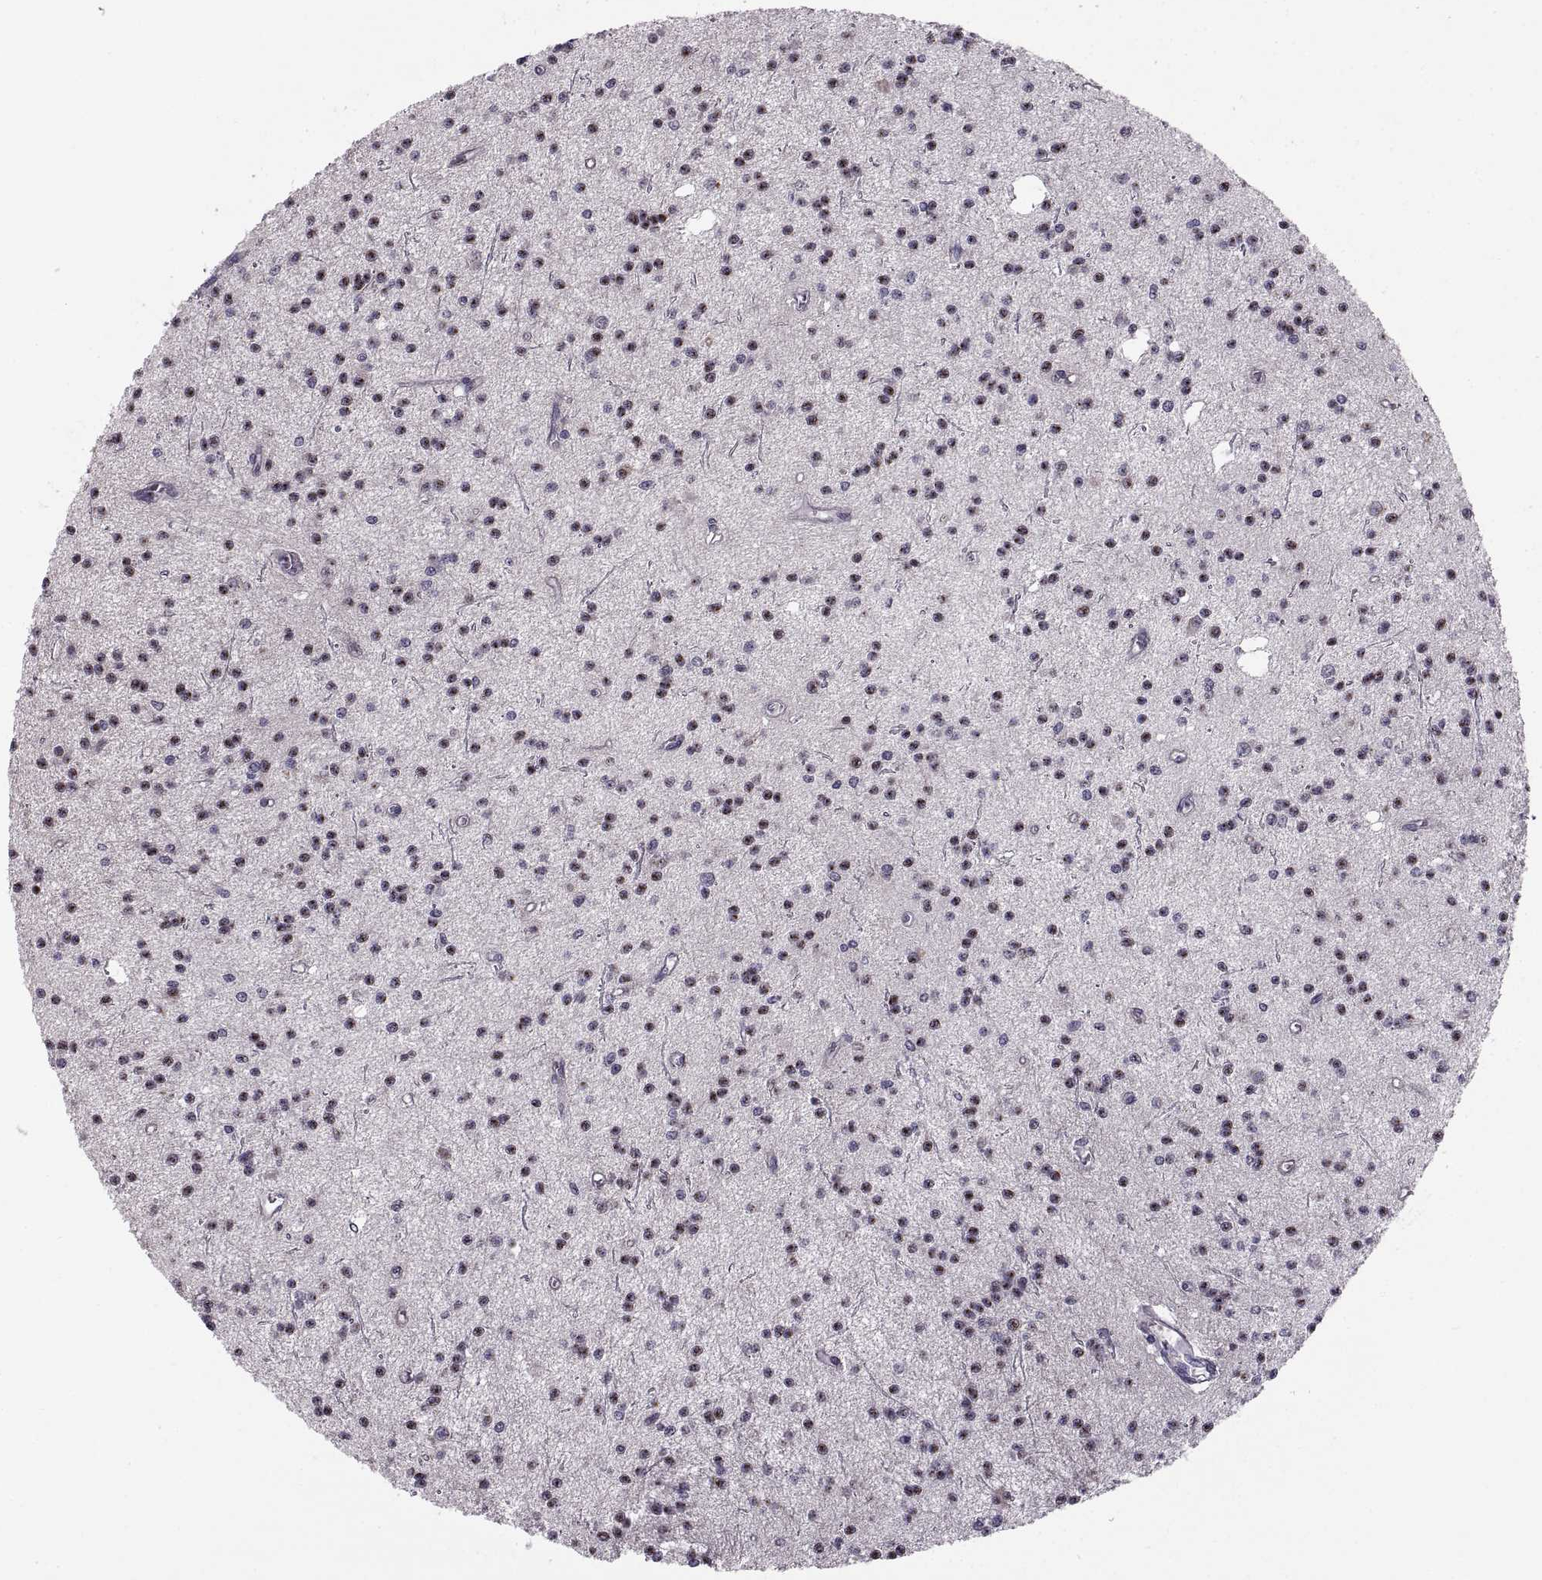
{"staining": {"intensity": "negative", "quantity": "none", "location": "none"}, "tissue": "glioma", "cell_type": "Tumor cells", "image_type": "cancer", "snomed": [{"axis": "morphology", "description": "Glioma, malignant, Low grade"}, {"axis": "topography", "description": "Brain"}], "caption": "Human glioma stained for a protein using immunohistochemistry exhibits no staining in tumor cells.", "gene": "ACSBG2", "patient": {"sex": "male", "age": 27}}